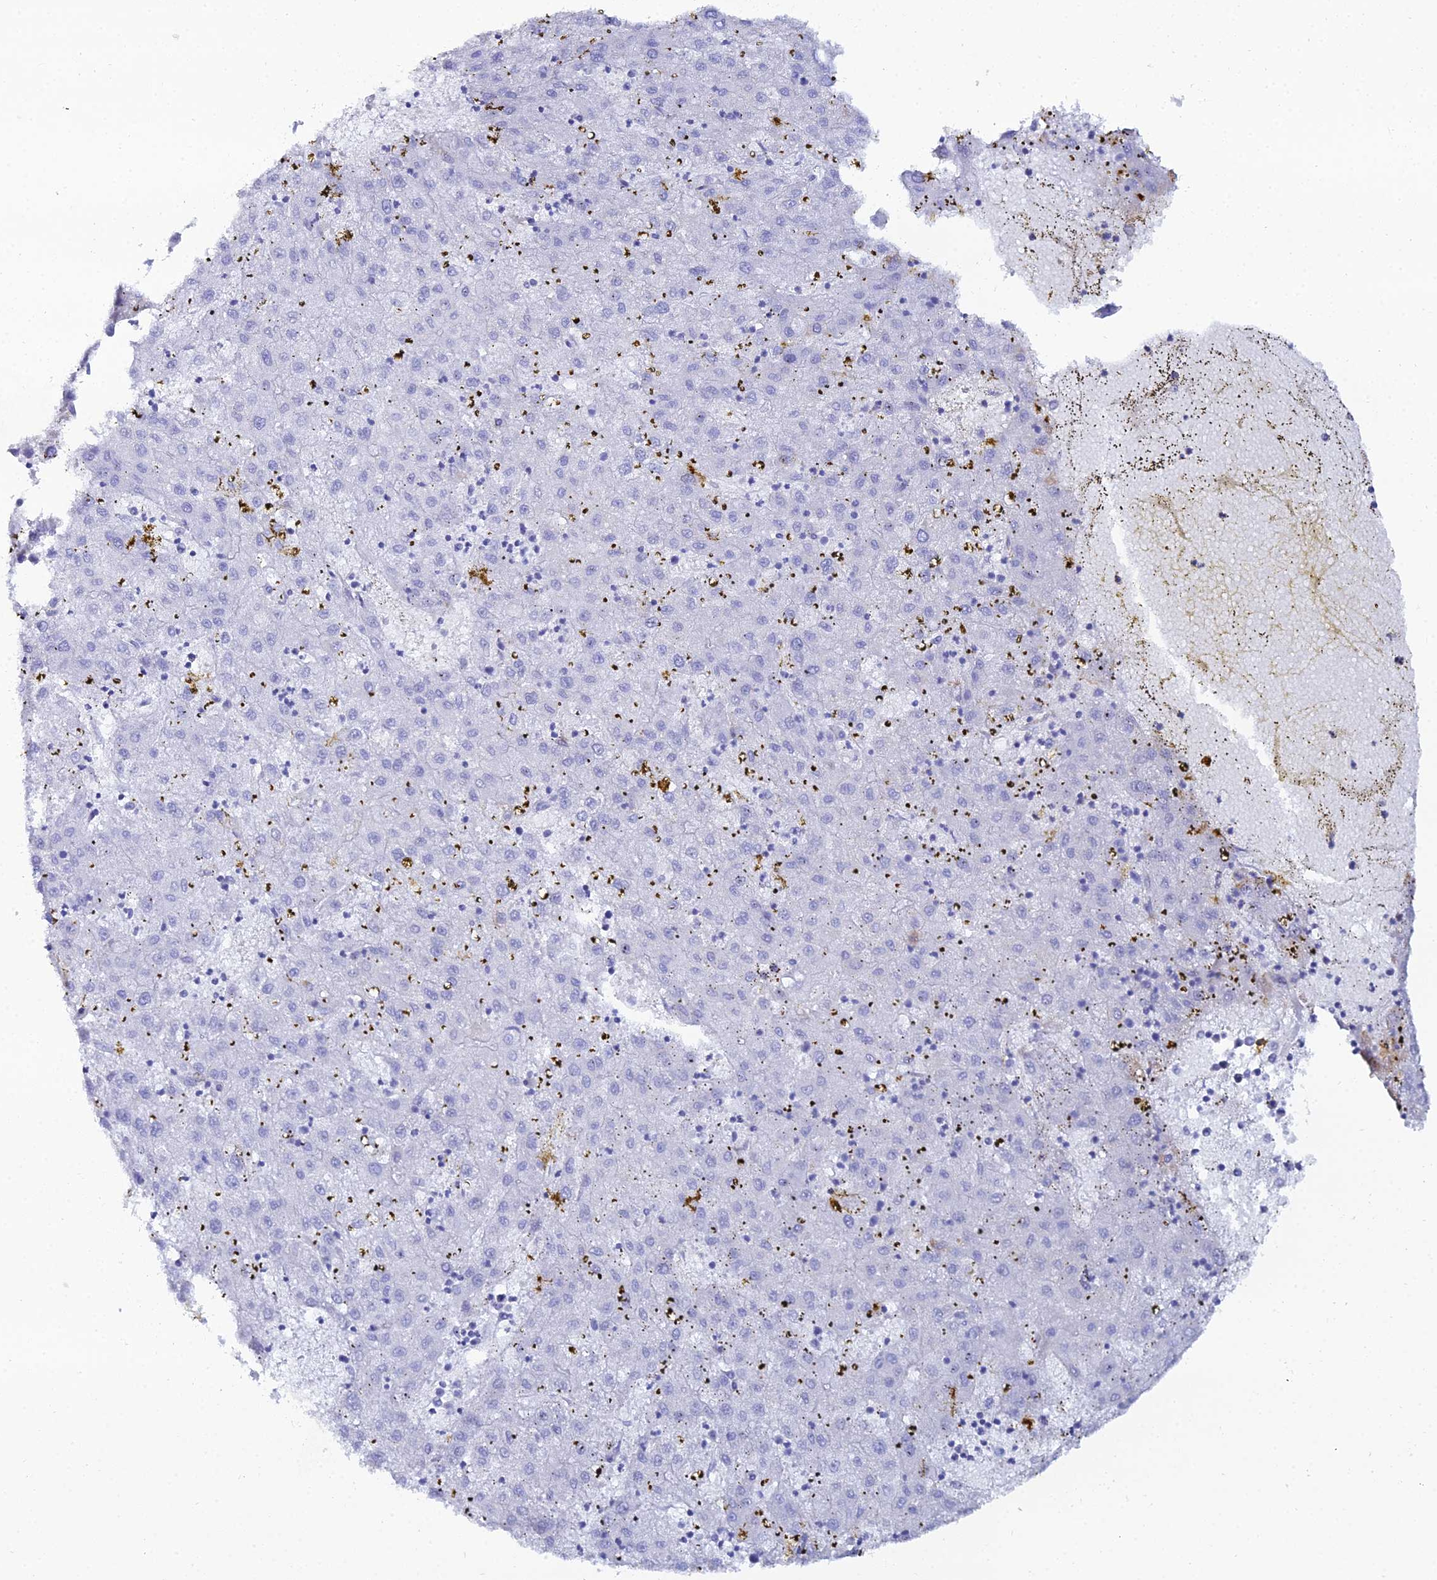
{"staining": {"intensity": "negative", "quantity": "none", "location": "none"}, "tissue": "liver cancer", "cell_type": "Tumor cells", "image_type": "cancer", "snomed": [{"axis": "morphology", "description": "Carcinoma, Hepatocellular, NOS"}, {"axis": "topography", "description": "Liver"}], "caption": "Immunohistochemical staining of human liver cancer exhibits no significant positivity in tumor cells.", "gene": "DHX34", "patient": {"sex": "male", "age": 72}}